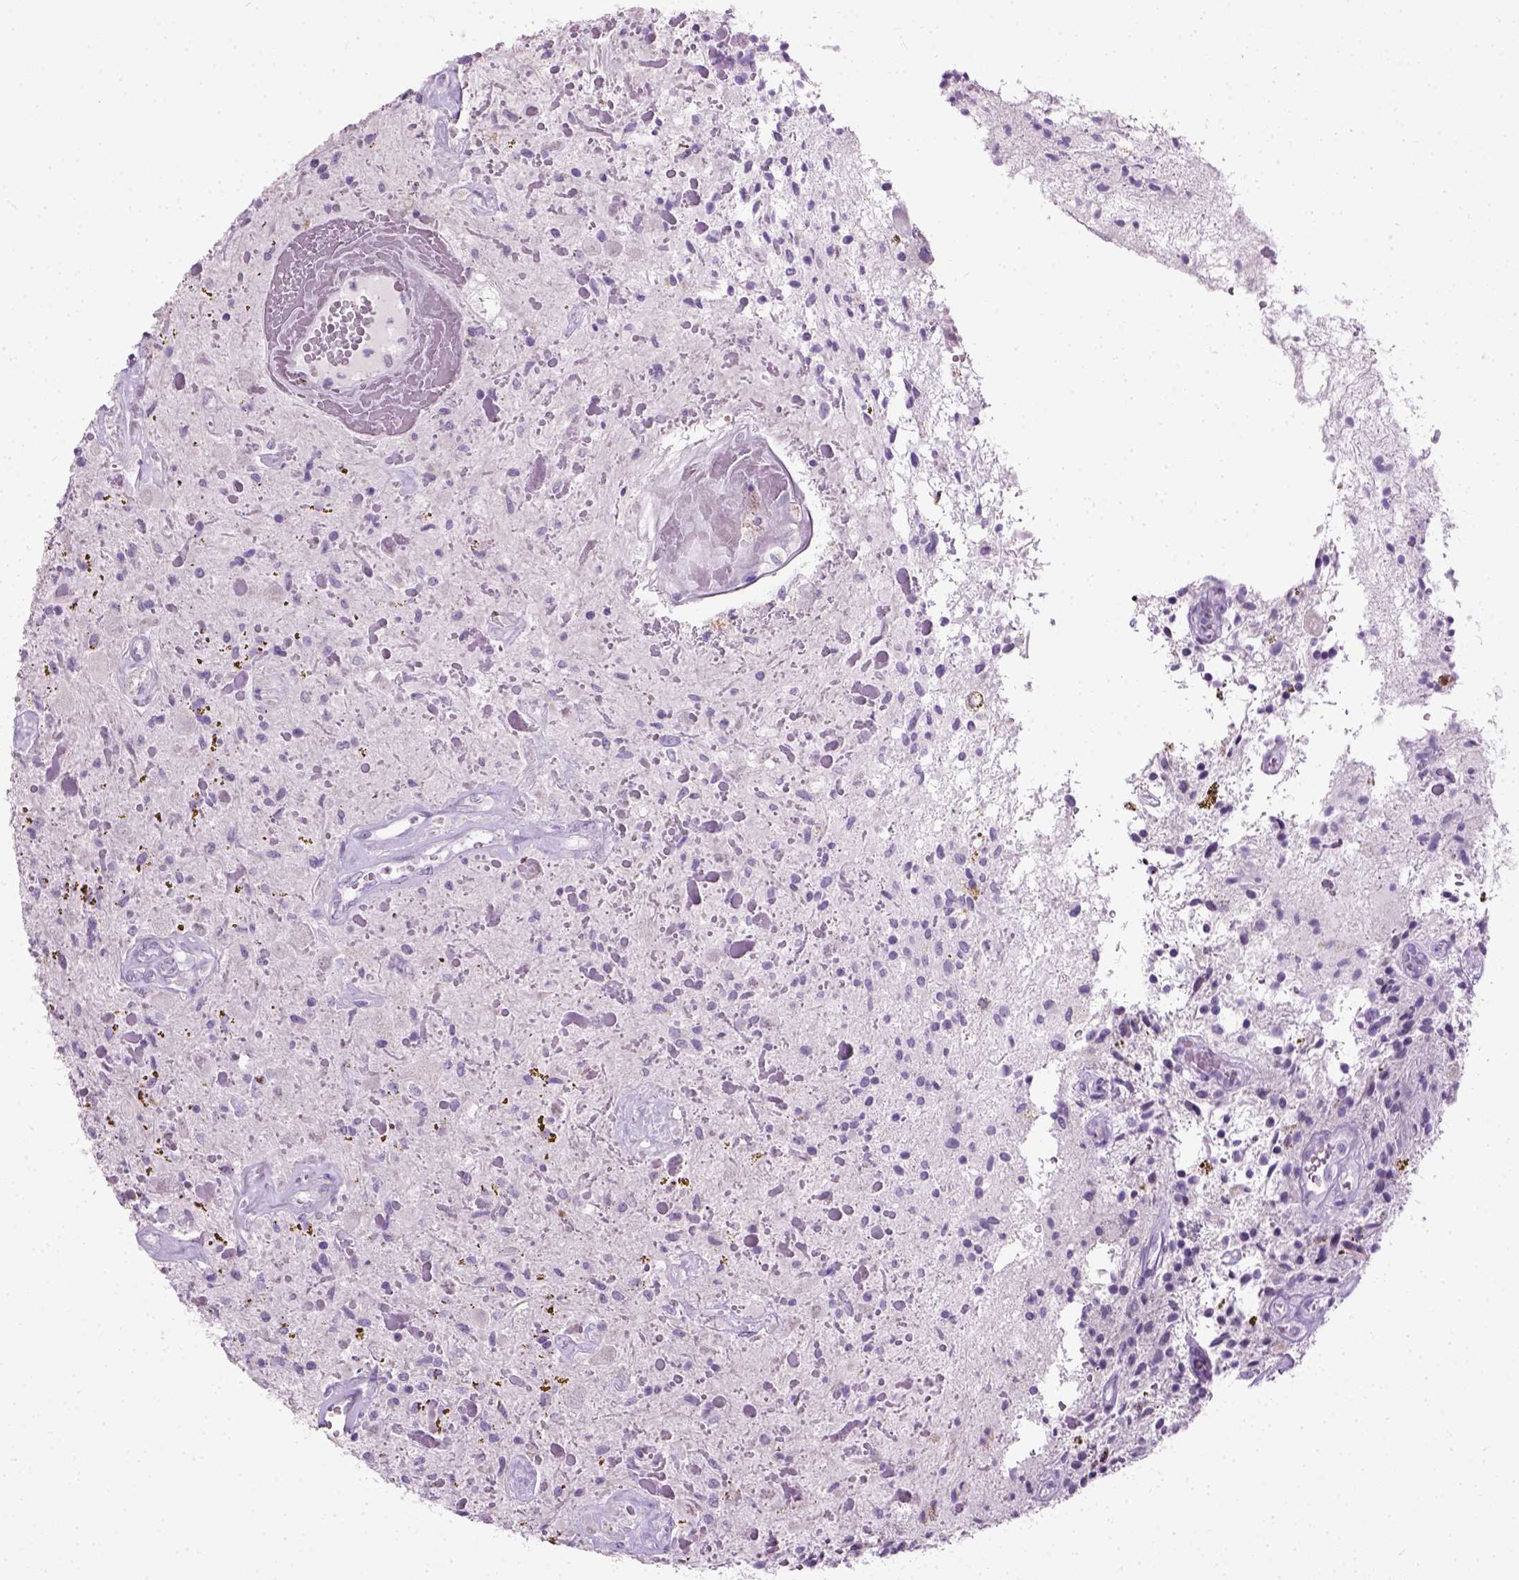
{"staining": {"intensity": "negative", "quantity": "none", "location": "none"}, "tissue": "glioma", "cell_type": "Tumor cells", "image_type": "cancer", "snomed": [{"axis": "morphology", "description": "Glioma, malignant, Low grade"}, {"axis": "topography", "description": "Cerebellum"}], "caption": "Immunohistochemical staining of glioma shows no significant expression in tumor cells.", "gene": "GABRB2", "patient": {"sex": "female", "age": 14}}